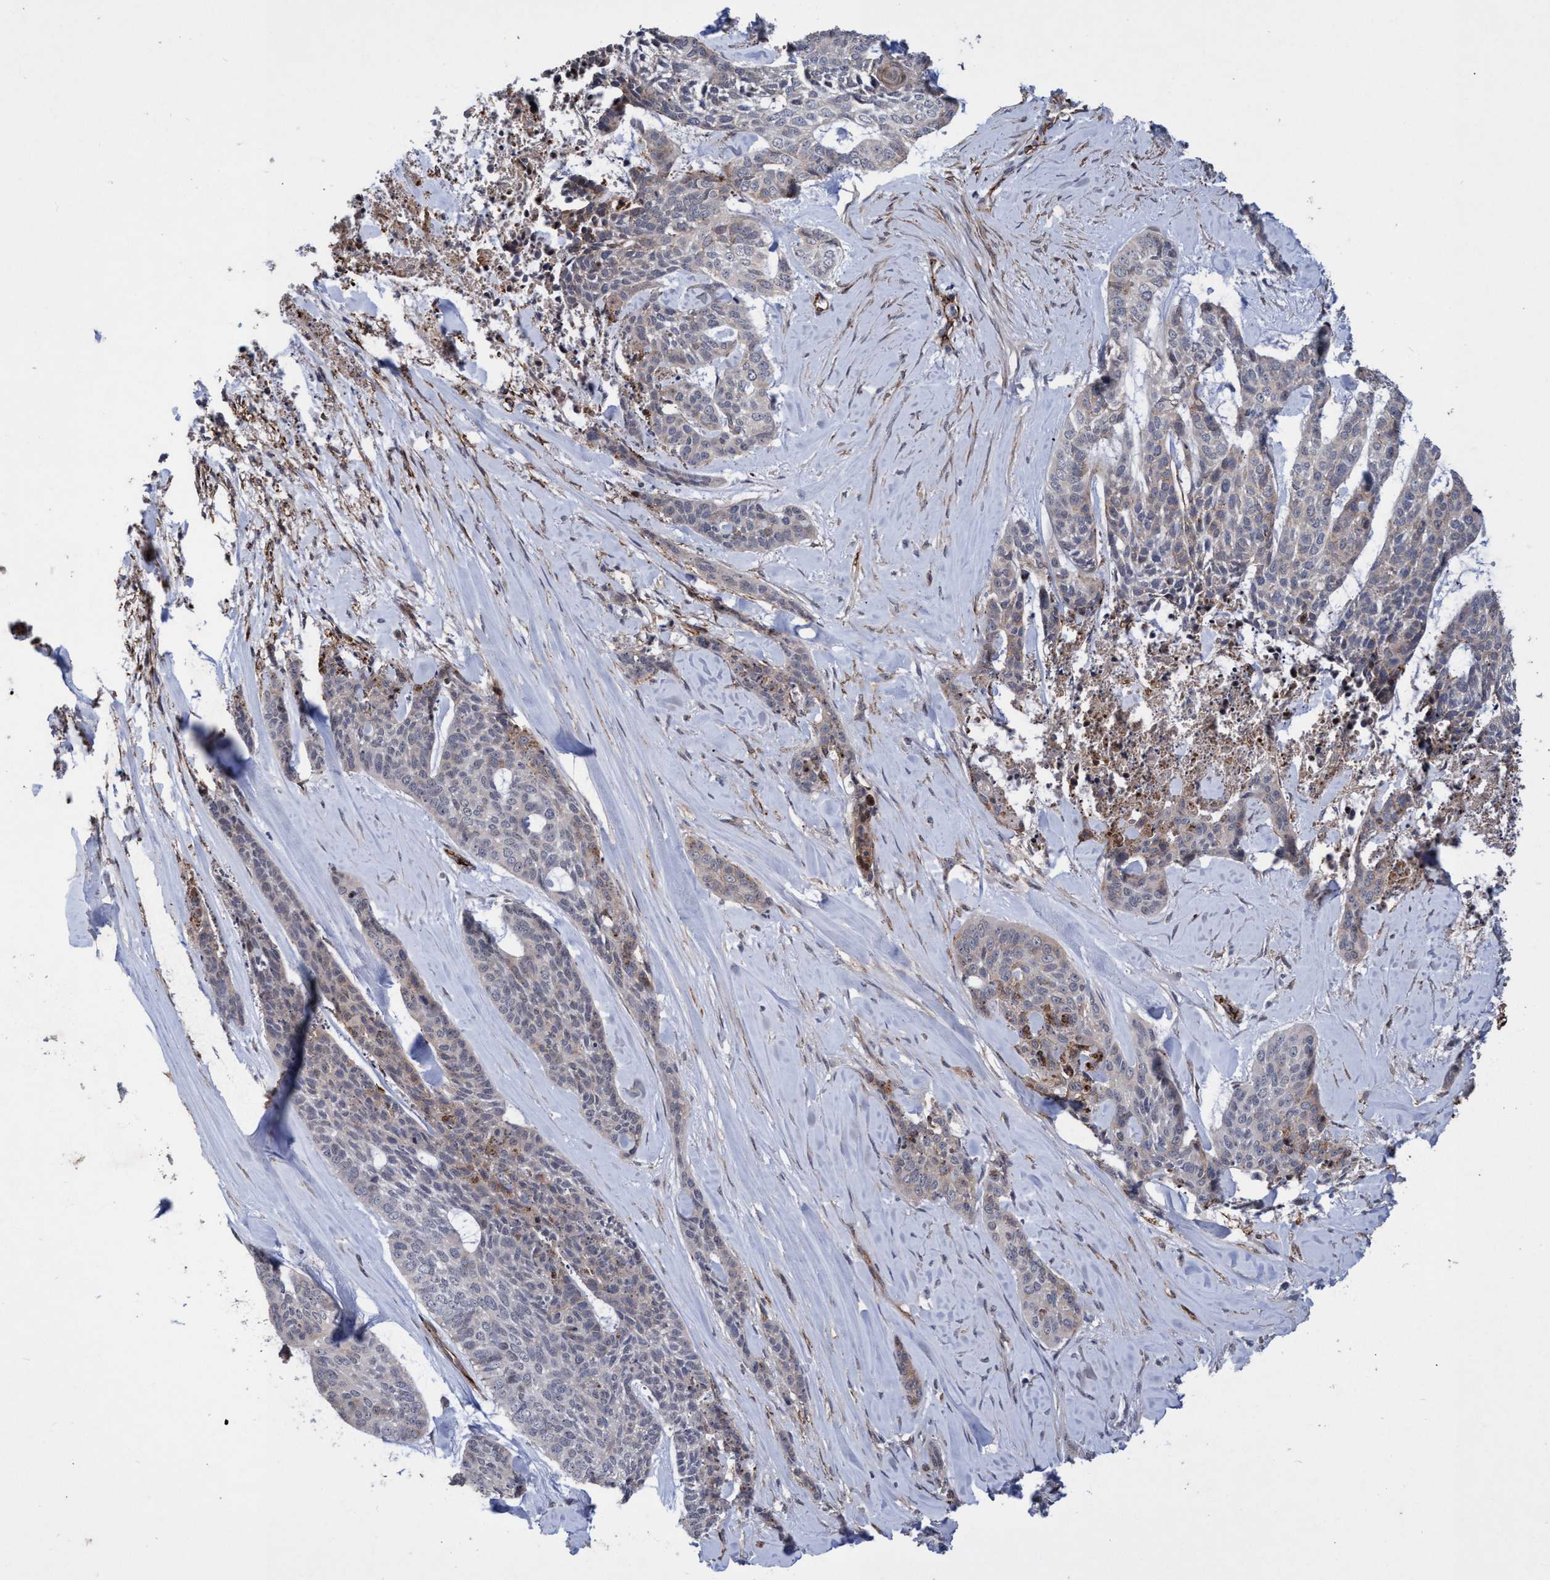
{"staining": {"intensity": "weak", "quantity": "25%-75%", "location": "cytoplasmic/membranous"}, "tissue": "skin cancer", "cell_type": "Tumor cells", "image_type": "cancer", "snomed": [{"axis": "morphology", "description": "Basal cell carcinoma"}, {"axis": "topography", "description": "Skin"}], "caption": "Immunohistochemistry of skin basal cell carcinoma displays low levels of weak cytoplasmic/membranous positivity in about 25%-75% of tumor cells.", "gene": "ZNF750", "patient": {"sex": "female", "age": 64}}